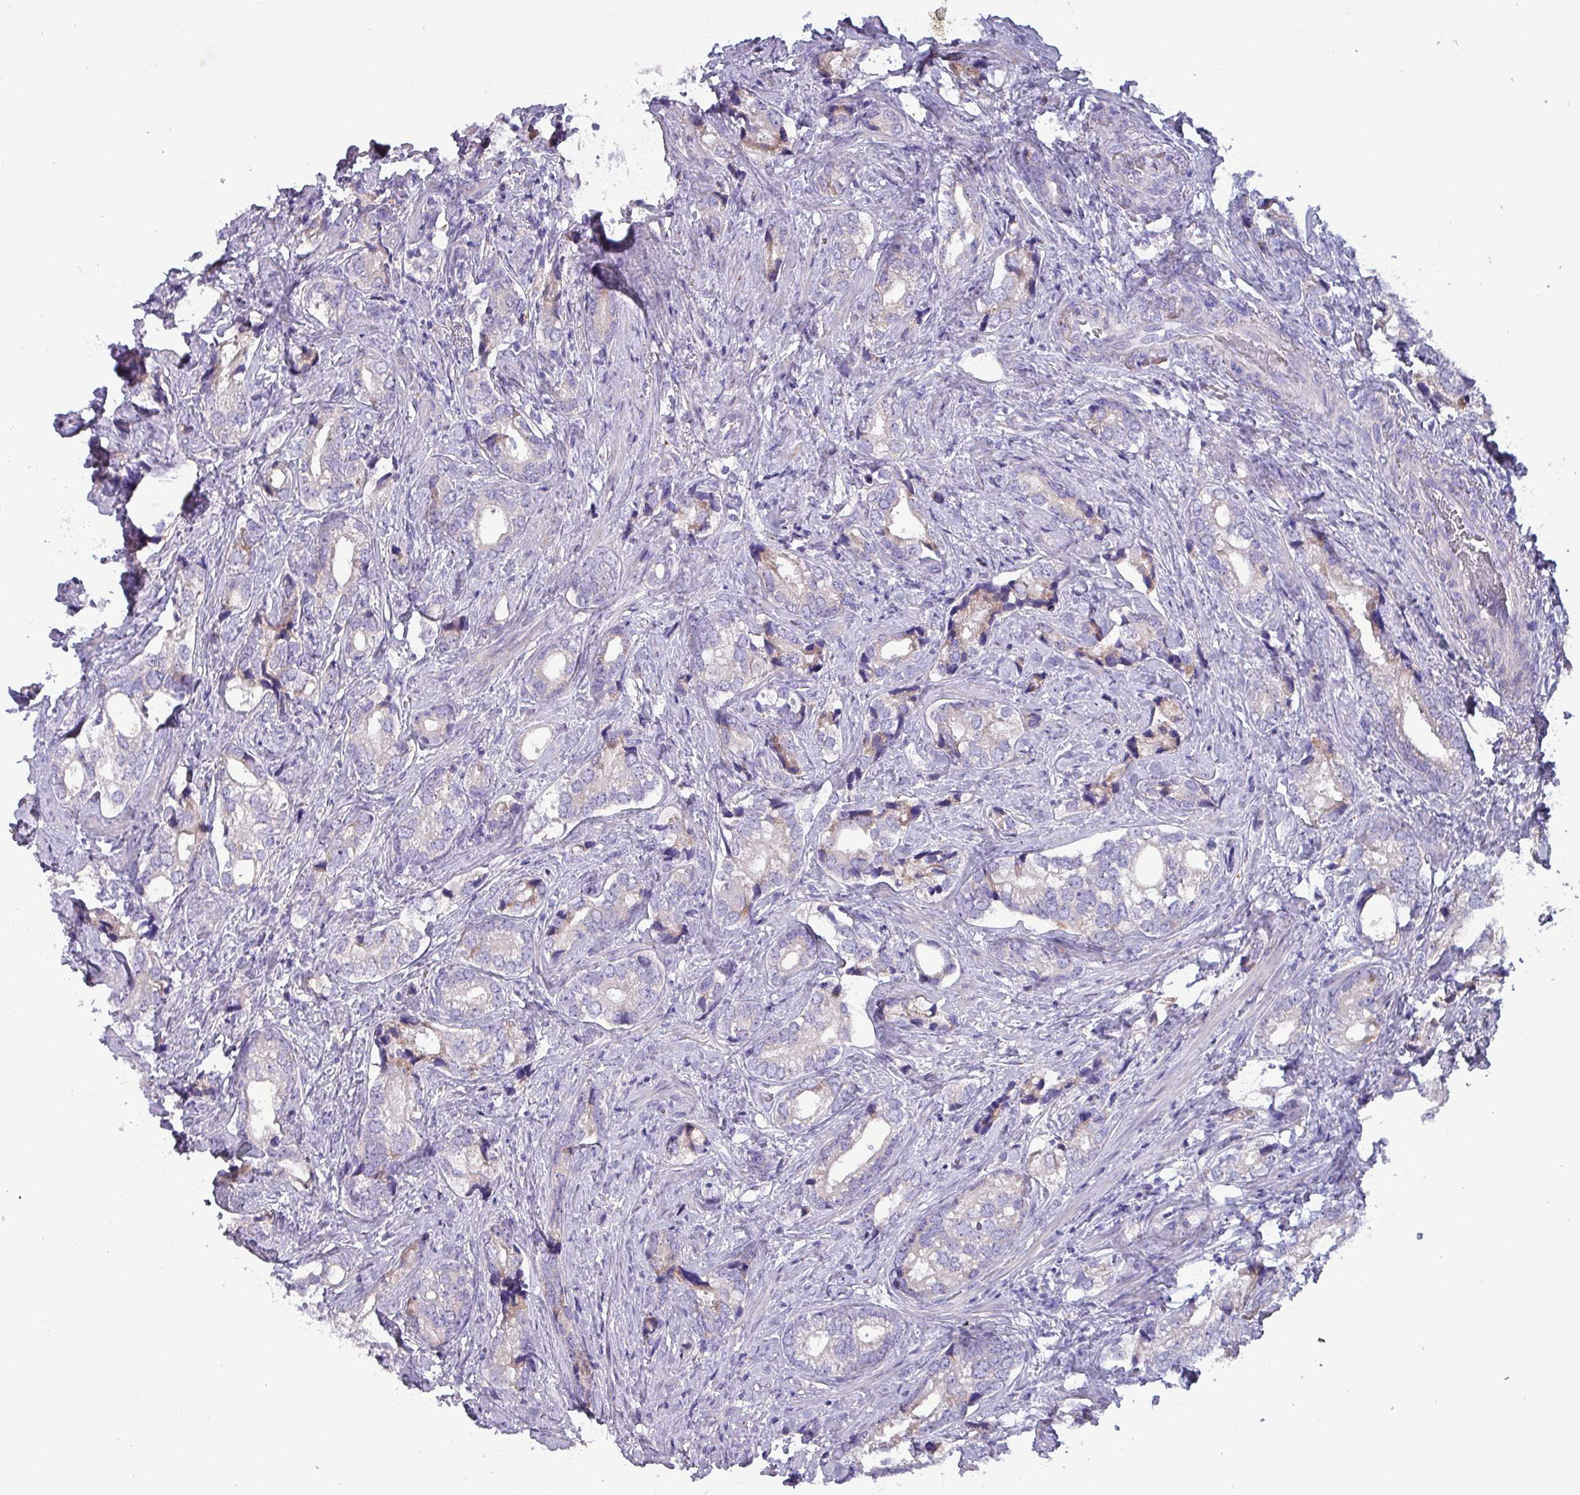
{"staining": {"intensity": "negative", "quantity": "none", "location": "none"}, "tissue": "prostate cancer", "cell_type": "Tumor cells", "image_type": "cancer", "snomed": [{"axis": "morphology", "description": "Adenocarcinoma, High grade"}, {"axis": "topography", "description": "Prostate"}], "caption": "Immunohistochemistry micrograph of prostate cancer (high-grade adenocarcinoma) stained for a protein (brown), which exhibits no positivity in tumor cells.", "gene": "HSD3B7", "patient": {"sex": "male", "age": 75}}